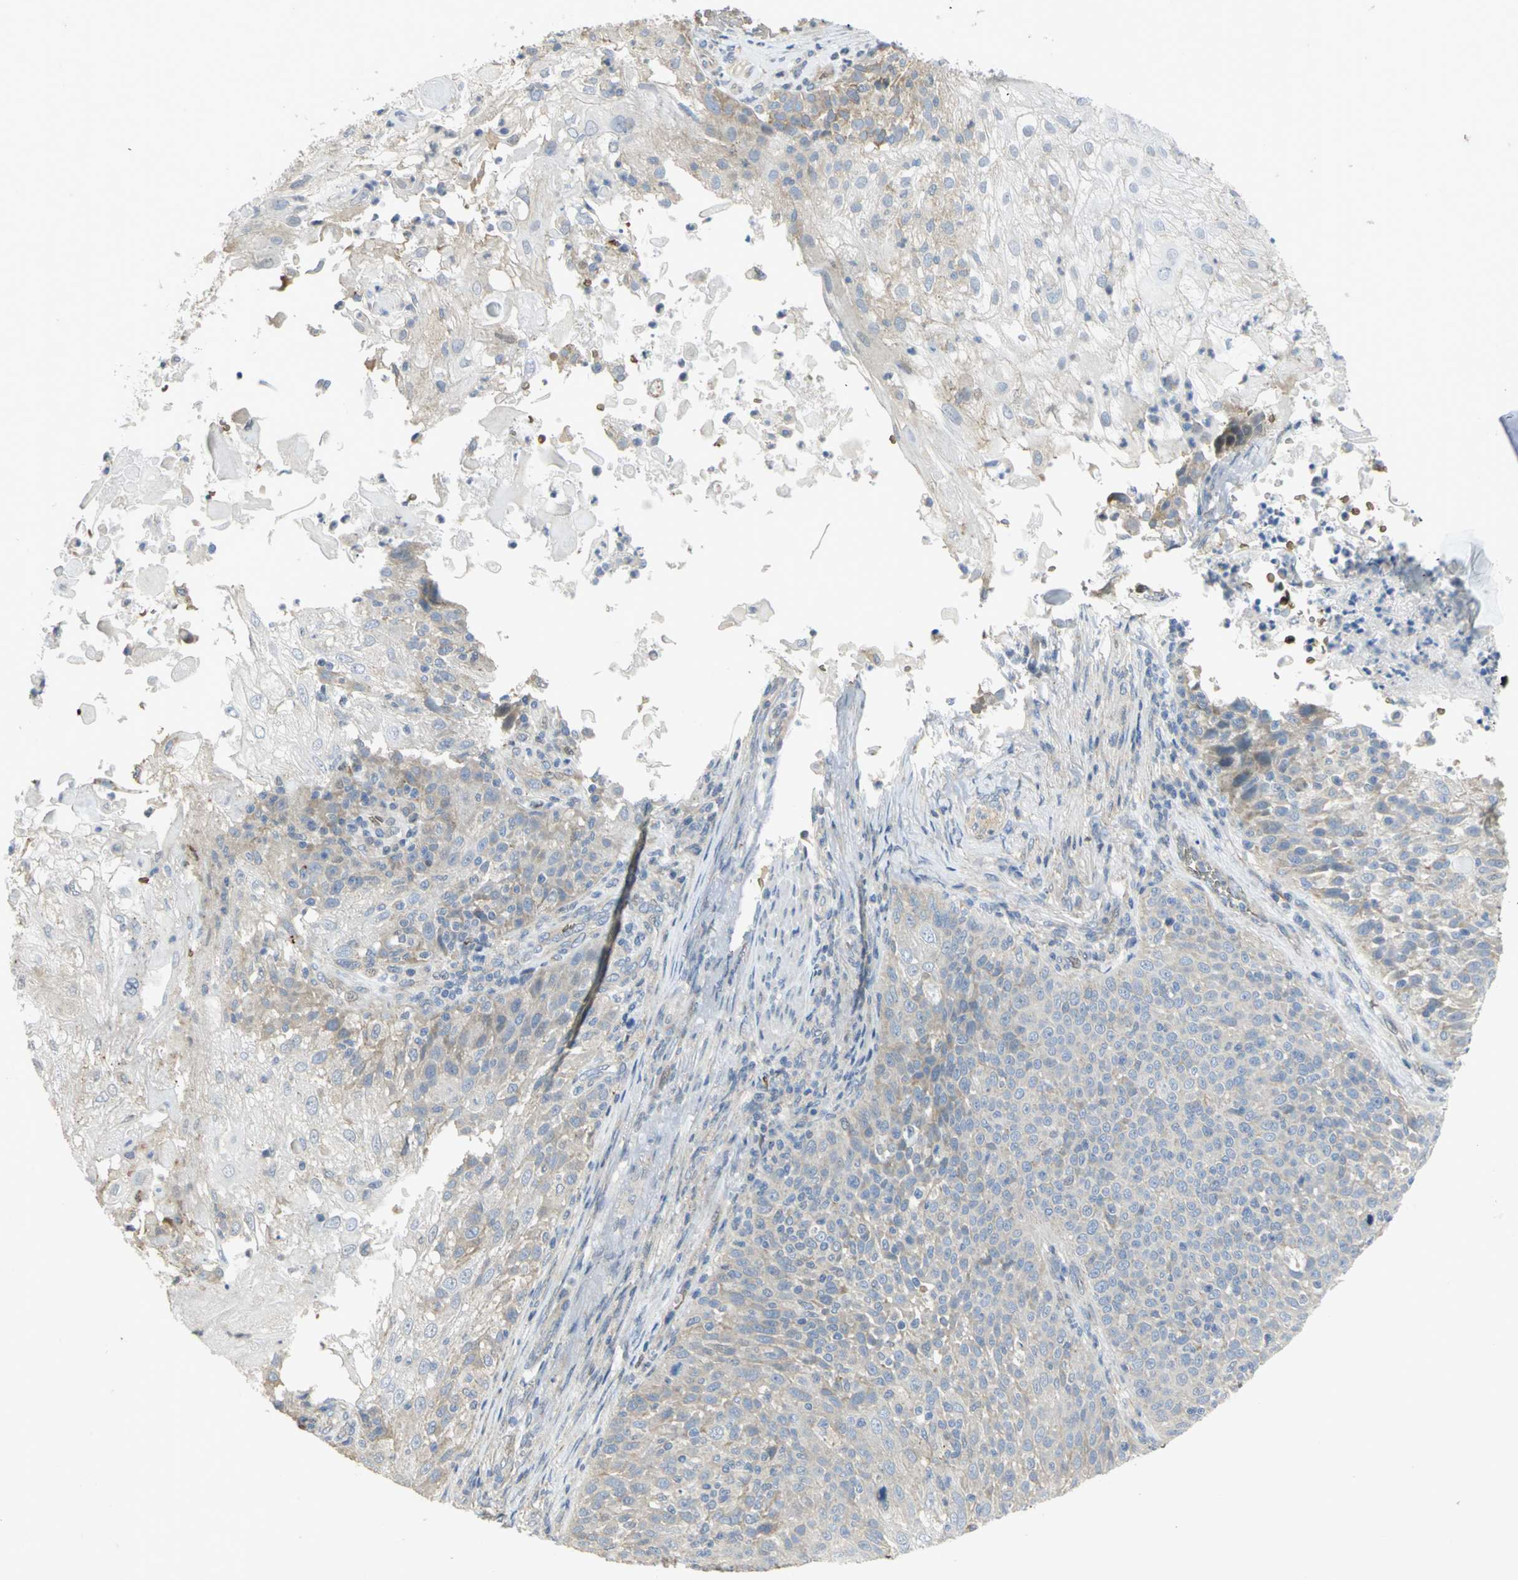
{"staining": {"intensity": "negative", "quantity": "none", "location": "none"}, "tissue": "skin cancer", "cell_type": "Tumor cells", "image_type": "cancer", "snomed": [{"axis": "morphology", "description": "Normal tissue, NOS"}, {"axis": "morphology", "description": "Squamous cell carcinoma, NOS"}, {"axis": "topography", "description": "Skin"}], "caption": "IHC histopathology image of neoplastic tissue: human skin squamous cell carcinoma stained with DAB demonstrates no significant protein positivity in tumor cells. (Brightfield microscopy of DAB immunohistochemistry at high magnification).", "gene": "ANK1", "patient": {"sex": "female", "age": 83}}